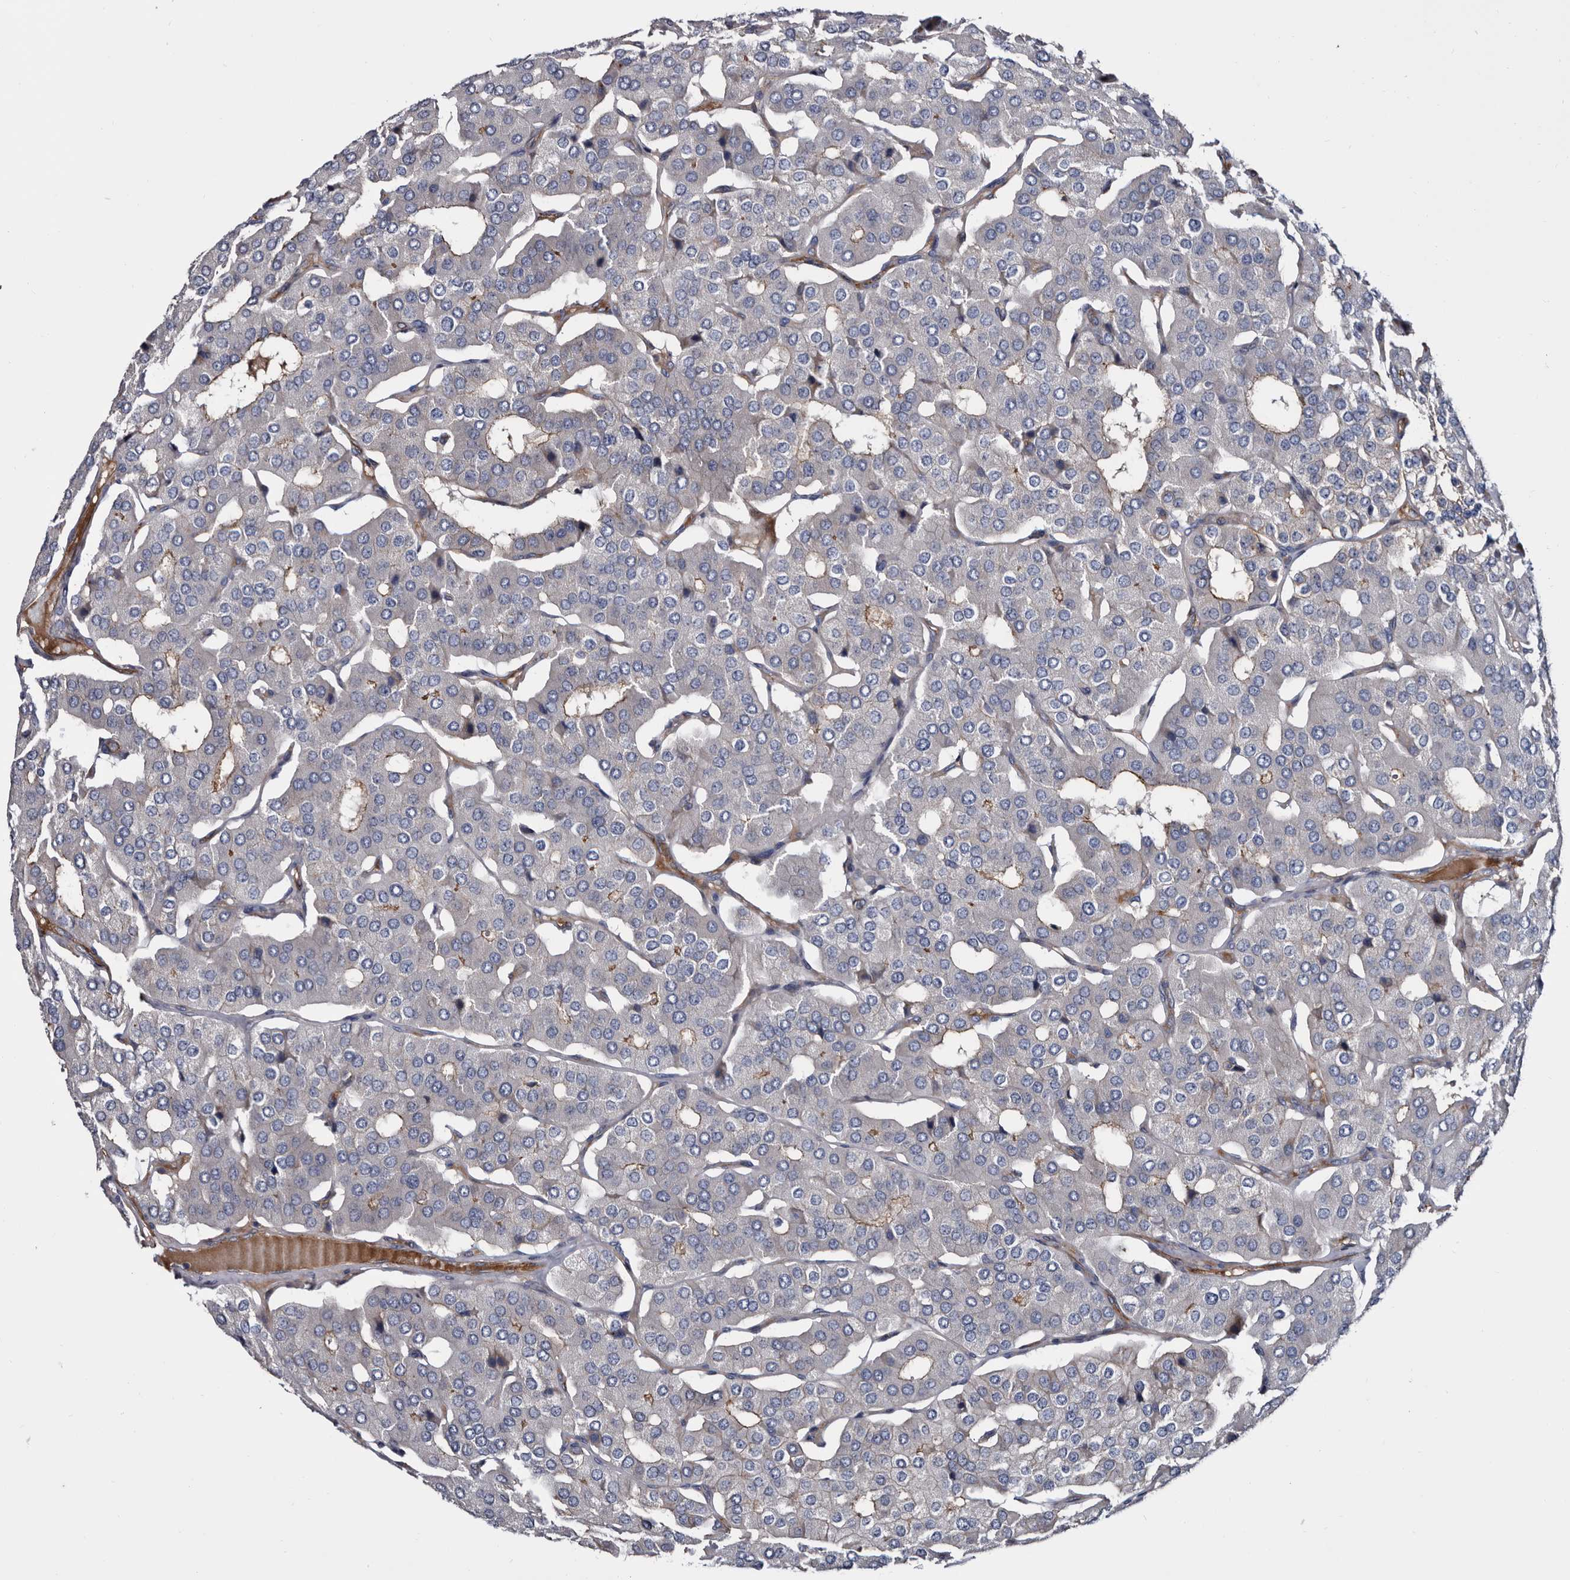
{"staining": {"intensity": "moderate", "quantity": "<25%", "location": "cytoplasmic/membranous"}, "tissue": "parathyroid gland", "cell_type": "Glandular cells", "image_type": "normal", "snomed": [{"axis": "morphology", "description": "Normal tissue, NOS"}, {"axis": "morphology", "description": "Adenoma, NOS"}, {"axis": "topography", "description": "Parathyroid gland"}], "caption": "Human parathyroid gland stained with a brown dye shows moderate cytoplasmic/membranous positive expression in about <25% of glandular cells.", "gene": "TSPAN17", "patient": {"sex": "female", "age": 86}}